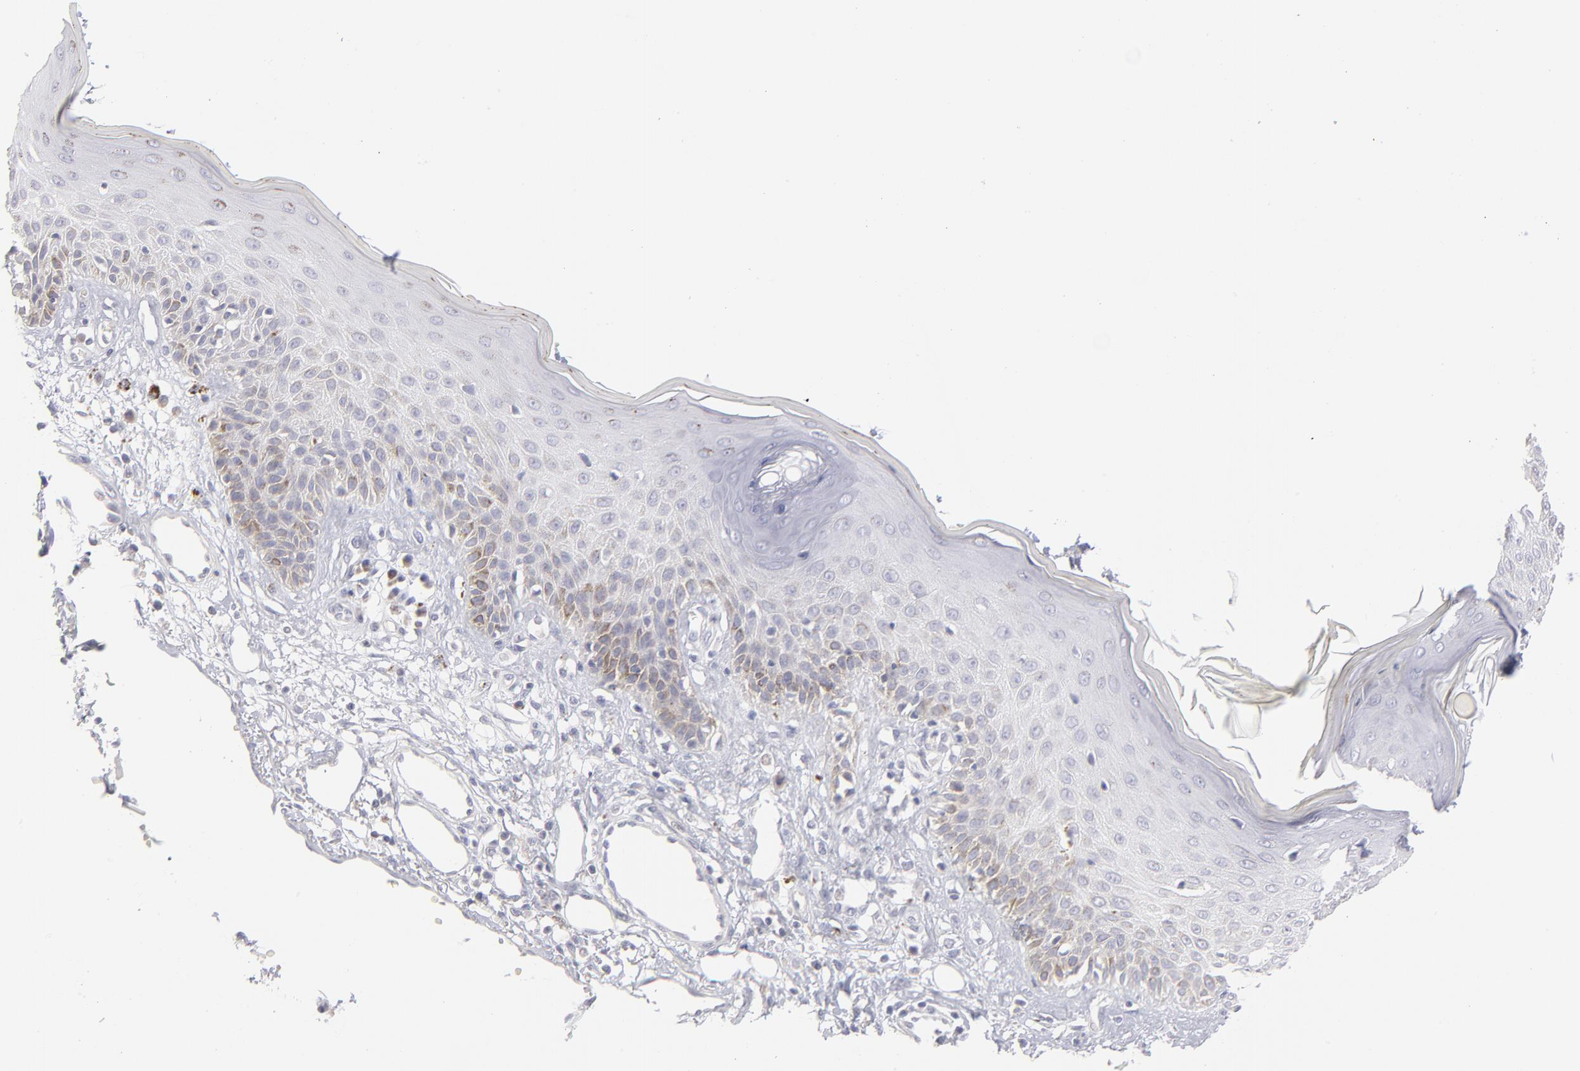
{"staining": {"intensity": "negative", "quantity": "none", "location": "none"}, "tissue": "skin cancer", "cell_type": "Tumor cells", "image_type": "cancer", "snomed": [{"axis": "morphology", "description": "Squamous cell carcinoma, NOS"}, {"axis": "topography", "description": "Skin"}], "caption": "Tumor cells show no significant positivity in skin squamous cell carcinoma.", "gene": "MTHFD2", "patient": {"sex": "female", "age": 59}}